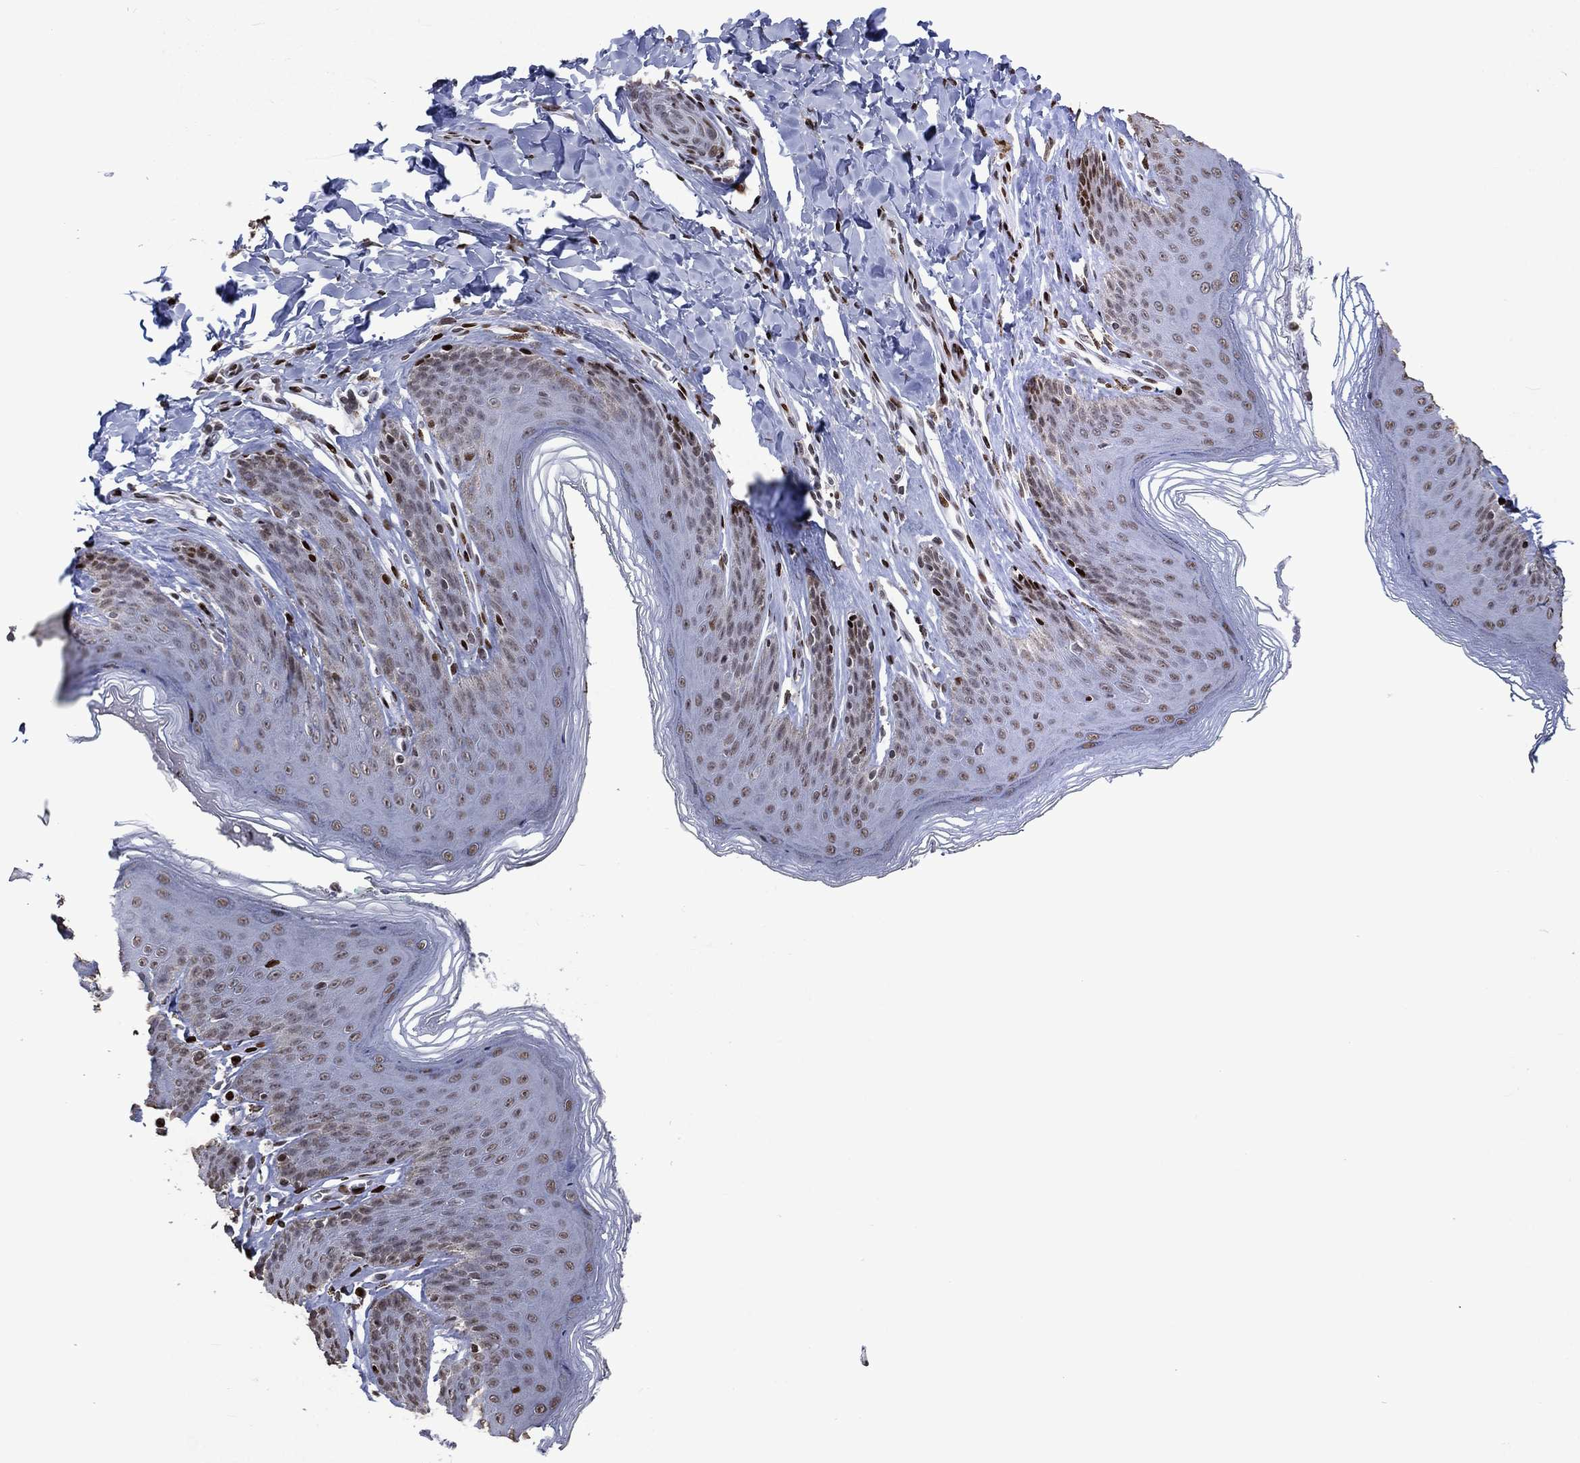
{"staining": {"intensity": "moderate", "quantity": "25%-75%", "location": "nuclear"}, "tissue": "skin", "cell_type": "Epidermal cells", "image_type": "normal", "snomed": [{"axis": "morphology", "description": "Normal tissue, NOS"}, {"axis": "topography", "description": "Vulva"}, {"axis": "topography", "description": "Peripheral nerve tissue"}], "caption": "Moderate nuclear positivity for a protein is present in approximately 25%-75% of epidermal cells of benign skin using immunohistochemistry (IHC).", "gene": "SRSF3", "patient": {"sex": "female", "age": 66}}